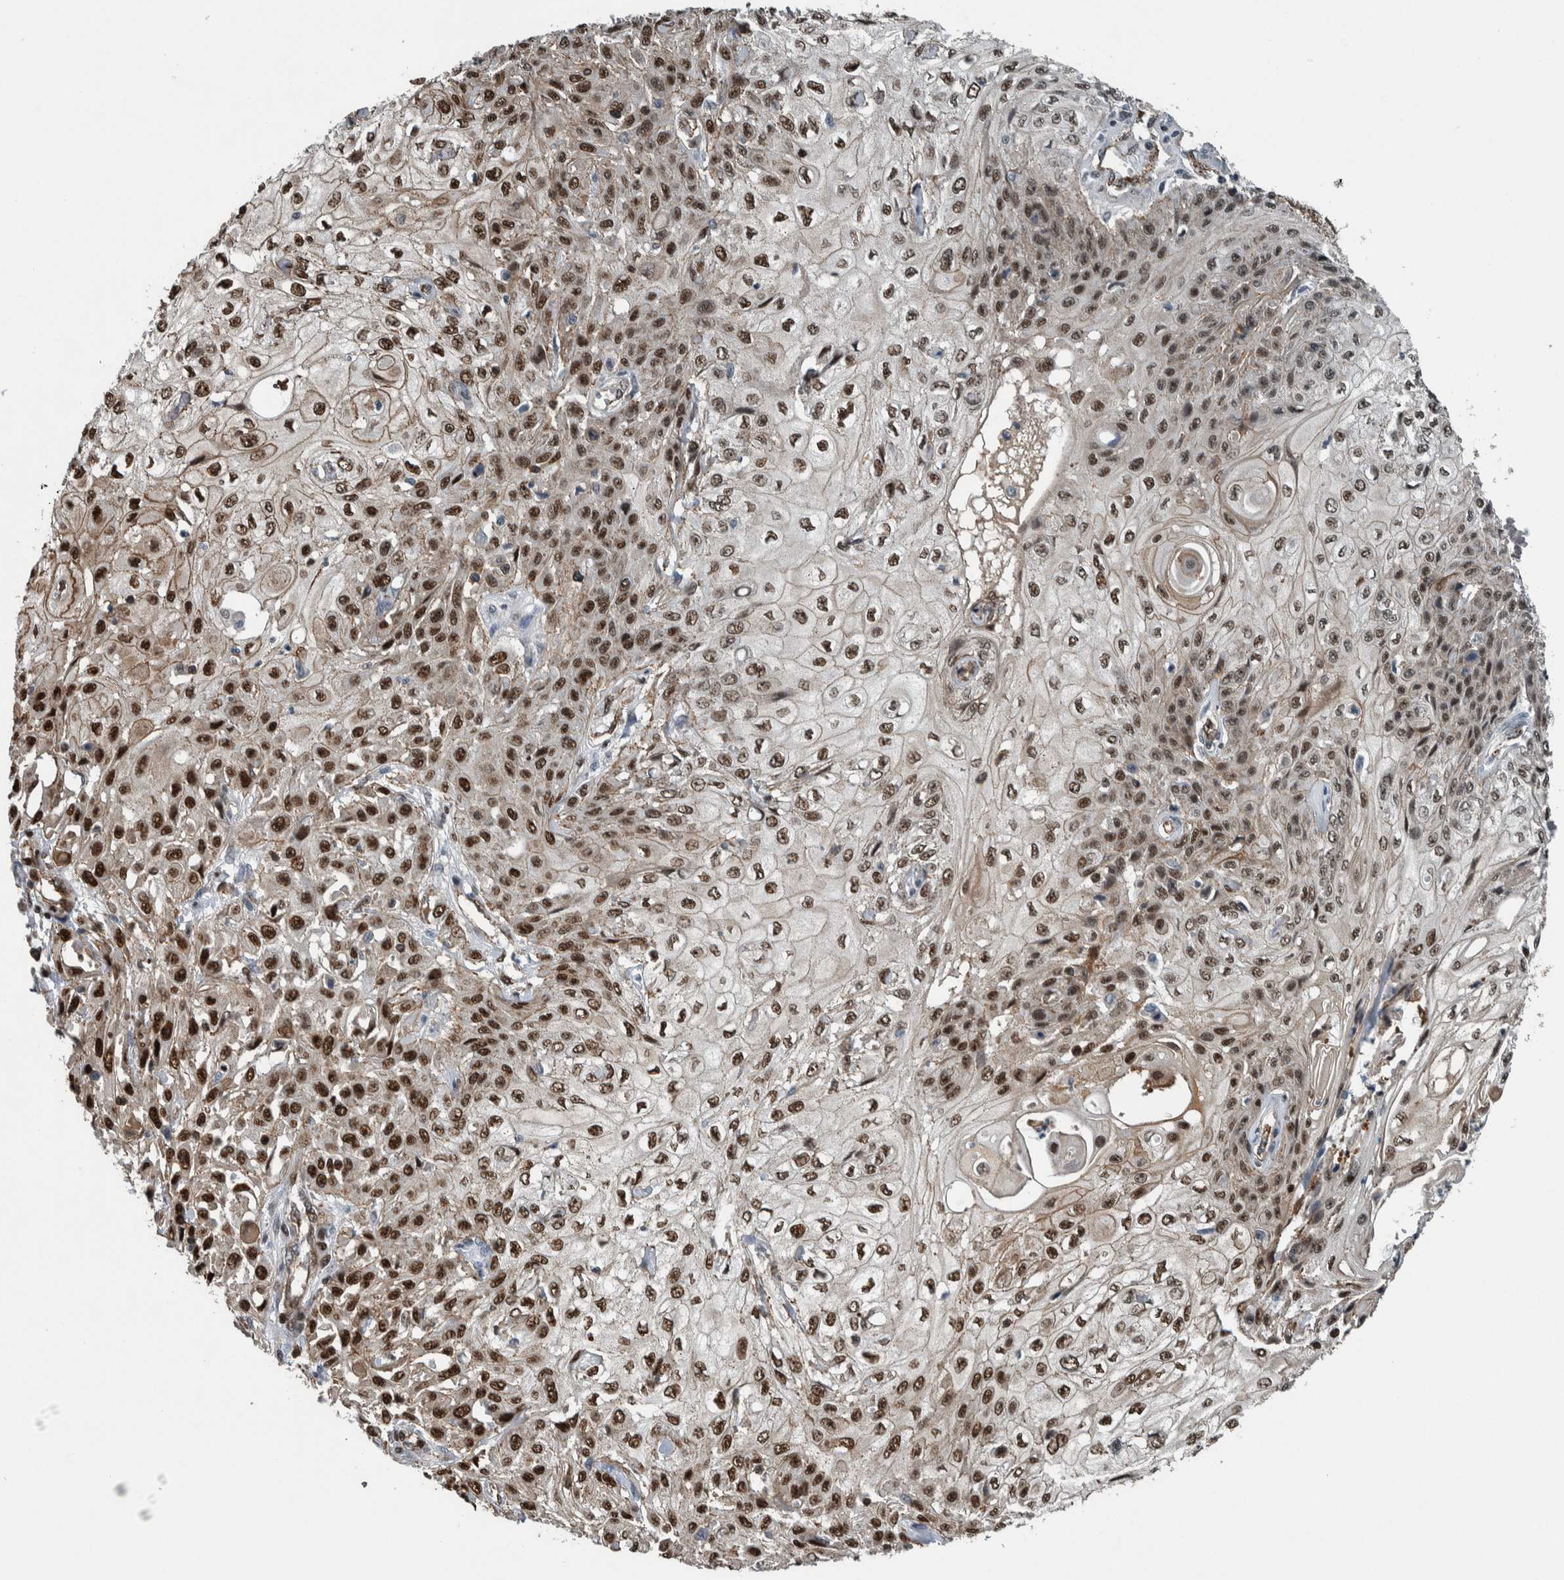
{"staining": {"intensity": "strong", "quantity": ">75%", "location": "nuclear"}, "tissue": "skin cancer", "cell_type": "Tumor cells", "image_type": "cancer", "snomed": [{"axis": "morphology", "description": "Squamous cell carcinoma, NOS"}, {"axis": "morphology", "description": "Squamous cell carcinoma, metastatic, NOS"}, {"axis": "topography", "description": "Skin"}, {"axis": "topography", "description": "Lymph node"}], "caption": "Skin metastatic squamous cell carcinoma stained for a protein reveals strong nuclear positivity in tumor cells. Nuclei are stained in blue.", "gene": "FAM135B", "patient": {"sex": "male", "age": 75}}